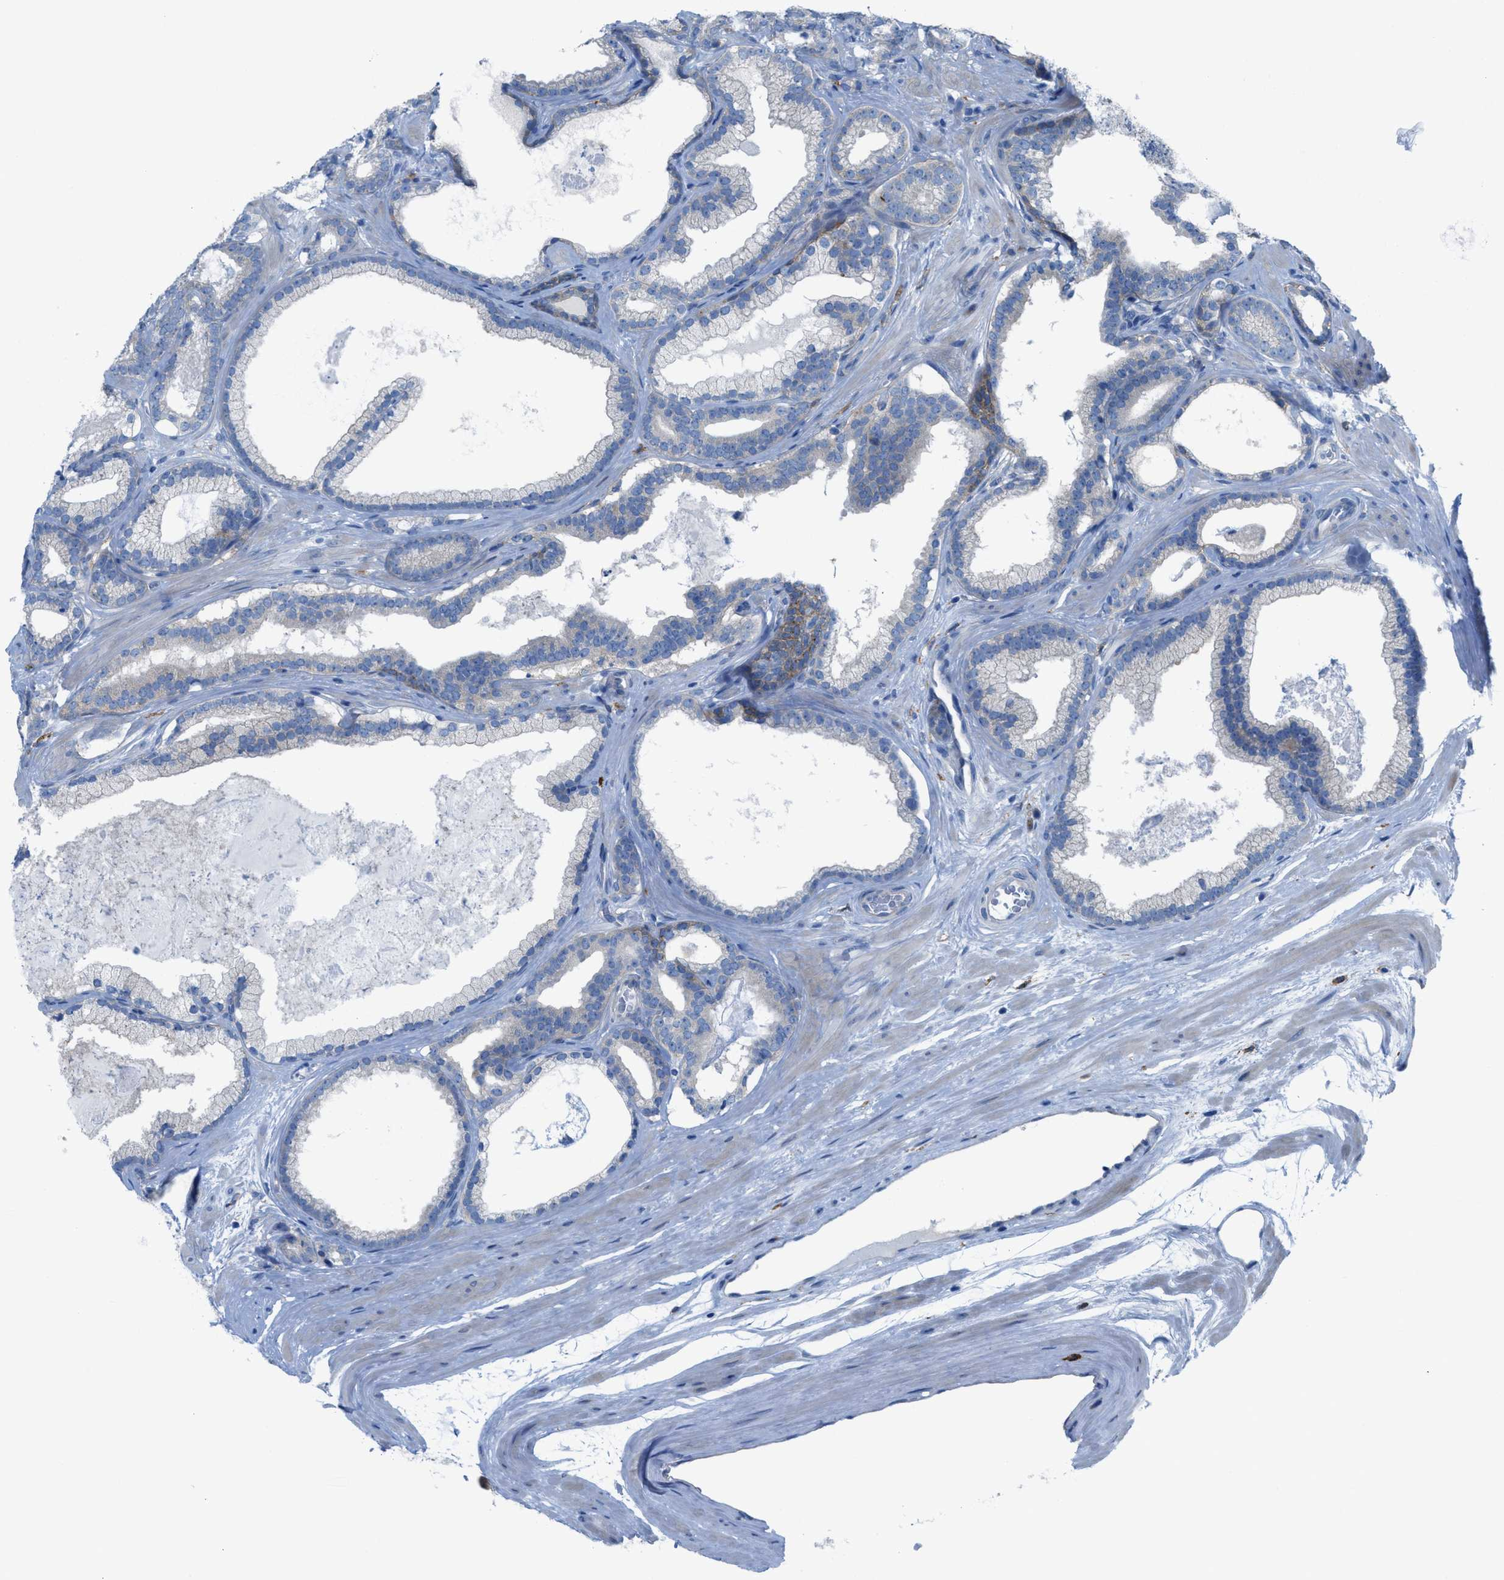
{"staining": {"intensity": "negative", "quantity": "none", "location": "none"}, "tissue": "prostate cancer", "cell_type": "Tumor cells", "image_type": "cancer", "snomed": [{"axis": "morphology", "description": "Adenocarcinoma, High grade"}, {"axis": "topography", "description": "Prostate"}], "caption": "Prostate cancer was stained to show a protein in brown. There is no significant staining in tumor cells.", "gene": "EGFR", "patient": {"sex": "male", "age": 60}}